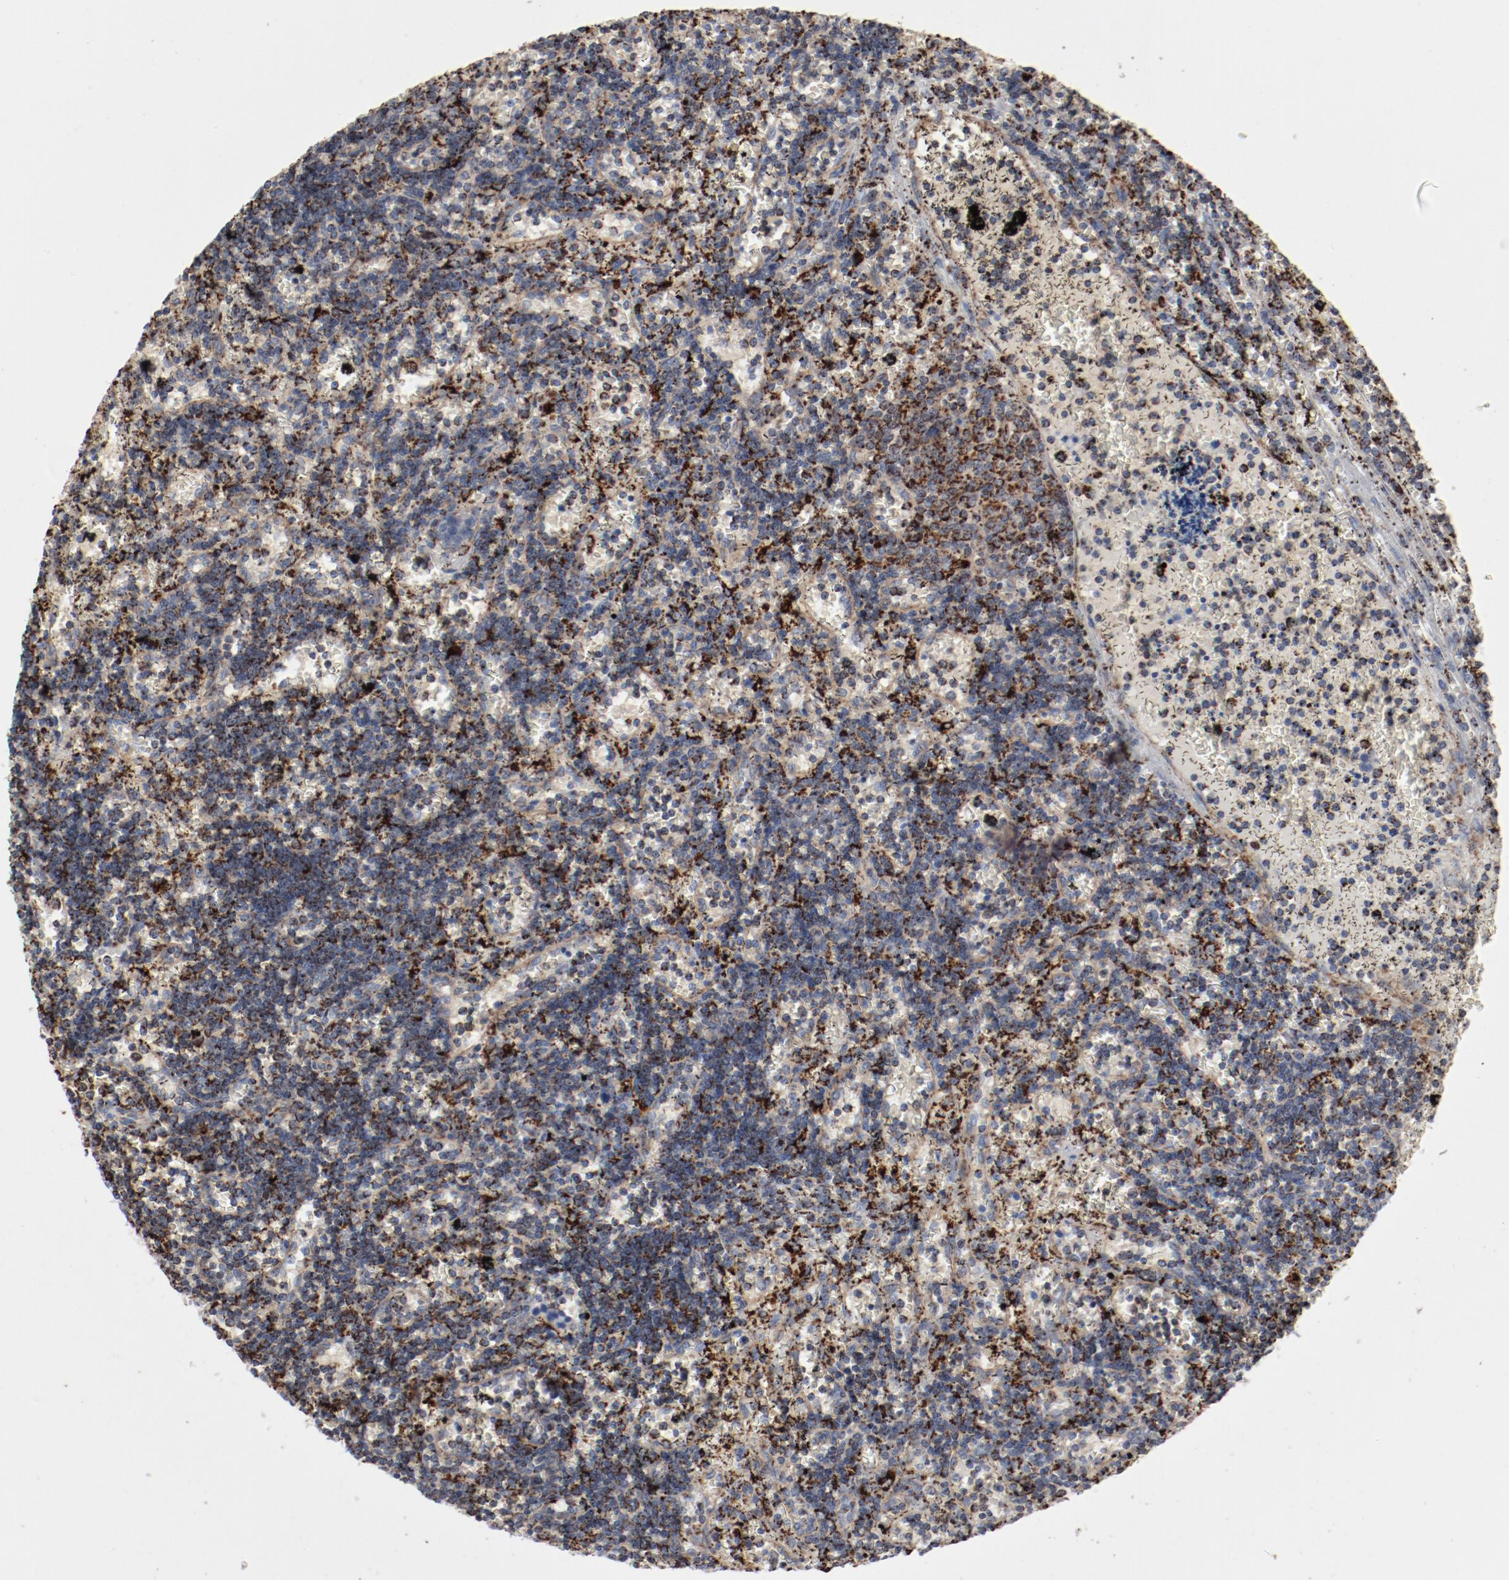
{"staining": {"intensity": "moderate", "quantity": "25%-75%", "location": "cytoplasmic/membranous"}, "tissue": "lymphoma", "cell_type": "Tumor cells", "image_type": "cancer", "snomed": [{"axis": "morphology", "description": "Malignant lymphoma, non-Hodgkin's type, Low grade"}, {"axis": "topography", "description": "Spleen"}], "caption": "Malignant lymphoma, non-Hodgkin's type (low-grade) stained with a protein marker displays moderate staining in tumor cells.", "gene": "SETD3", "patient": {"sex": "male", "age": 60}}